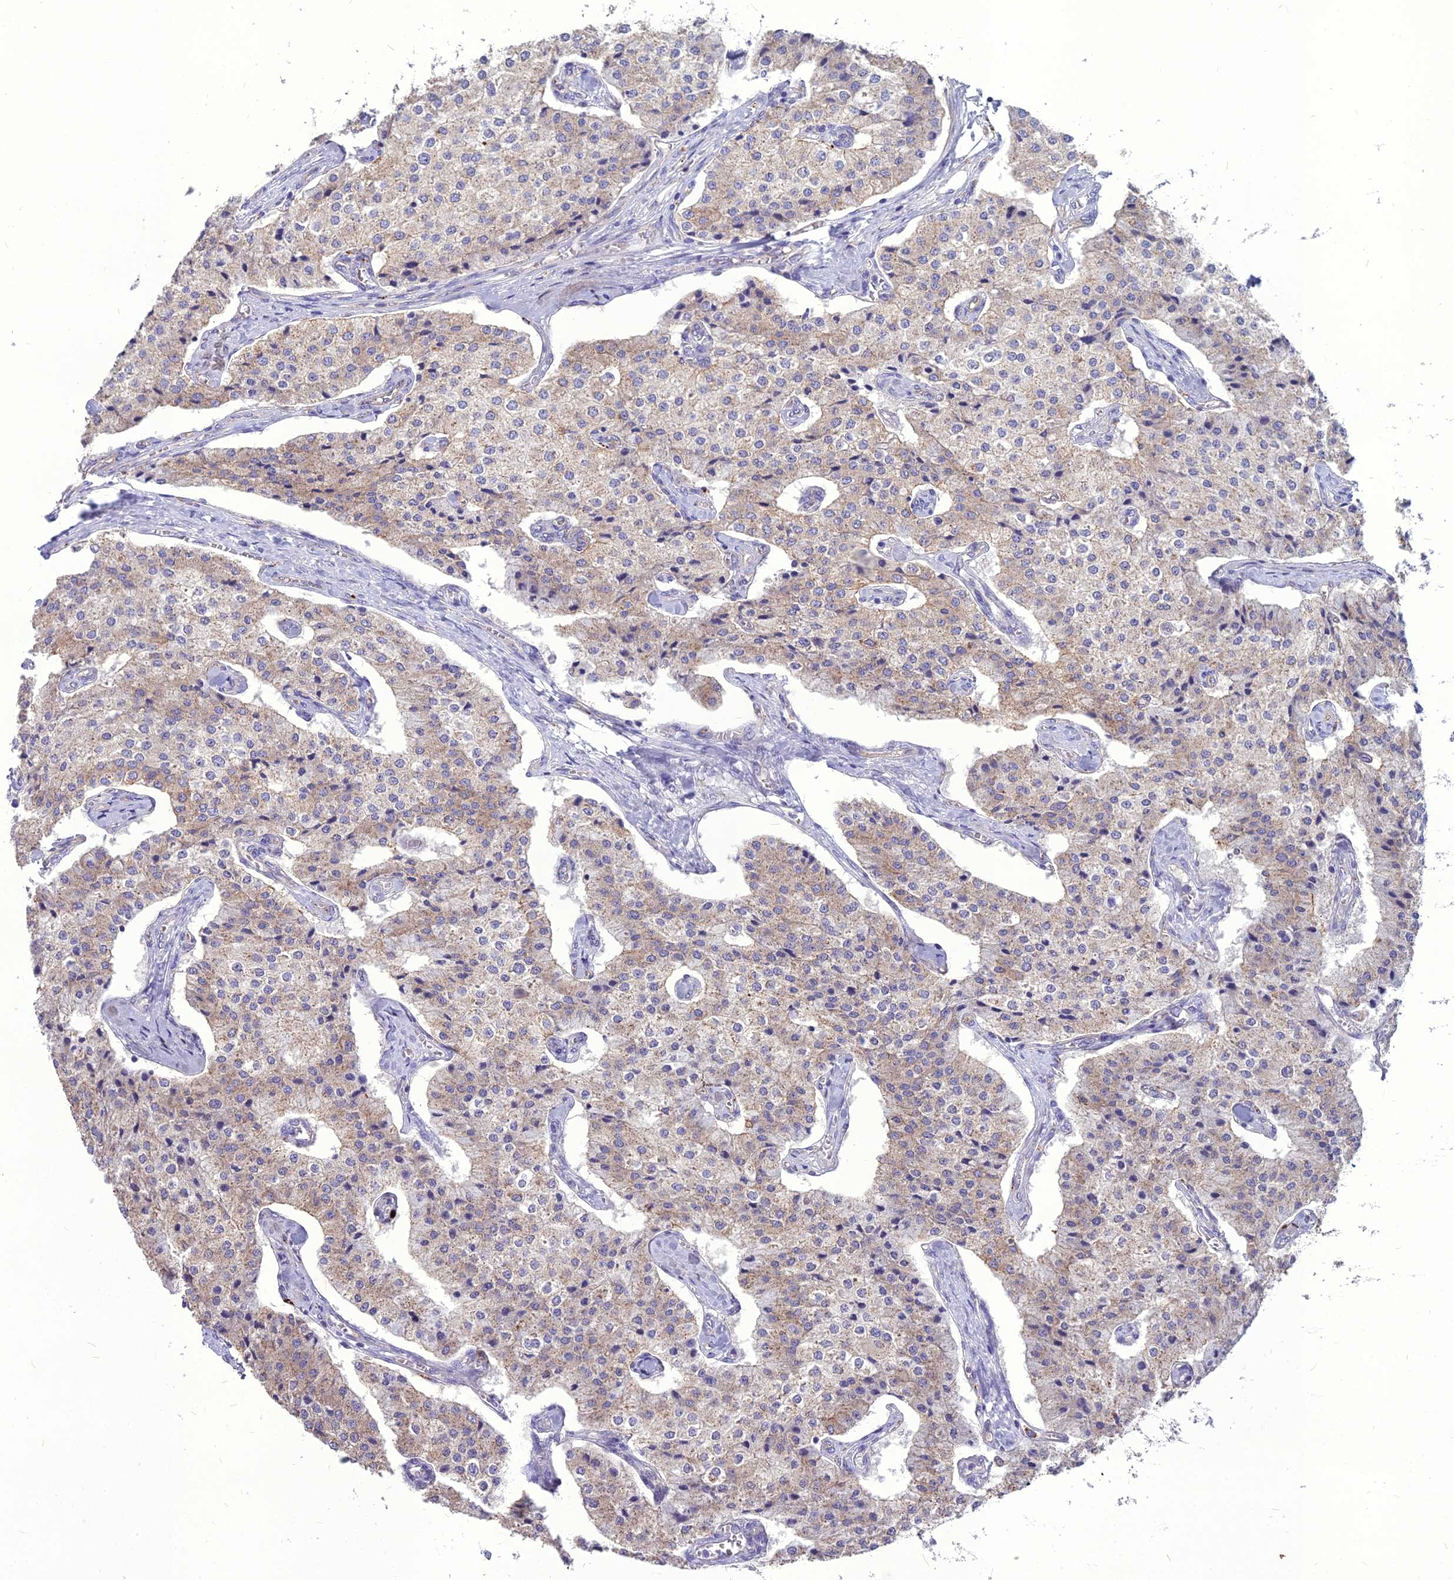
{"staining": {"intensity": "weak", "quantity": "25%-75%", "location": "cytoplasmic/membranous"}, "tissue": "carcinoid", "cell_type": "Tumor cells", "image_type": "cancer", "snomed": [{"axis": "morphology", "description": "Carcinoid, malignant, NOS"}, {"axis": "topography", "description": "Colon"}], "caption": "There is low levels of weak cytoplasmic/membranous staining in tumor cells of malignant carcinoid, as demonstrated by immunohistochemical staining (brown color).", "gene": "PCED1B", "patient": {"sex": "female", "age": 52}}